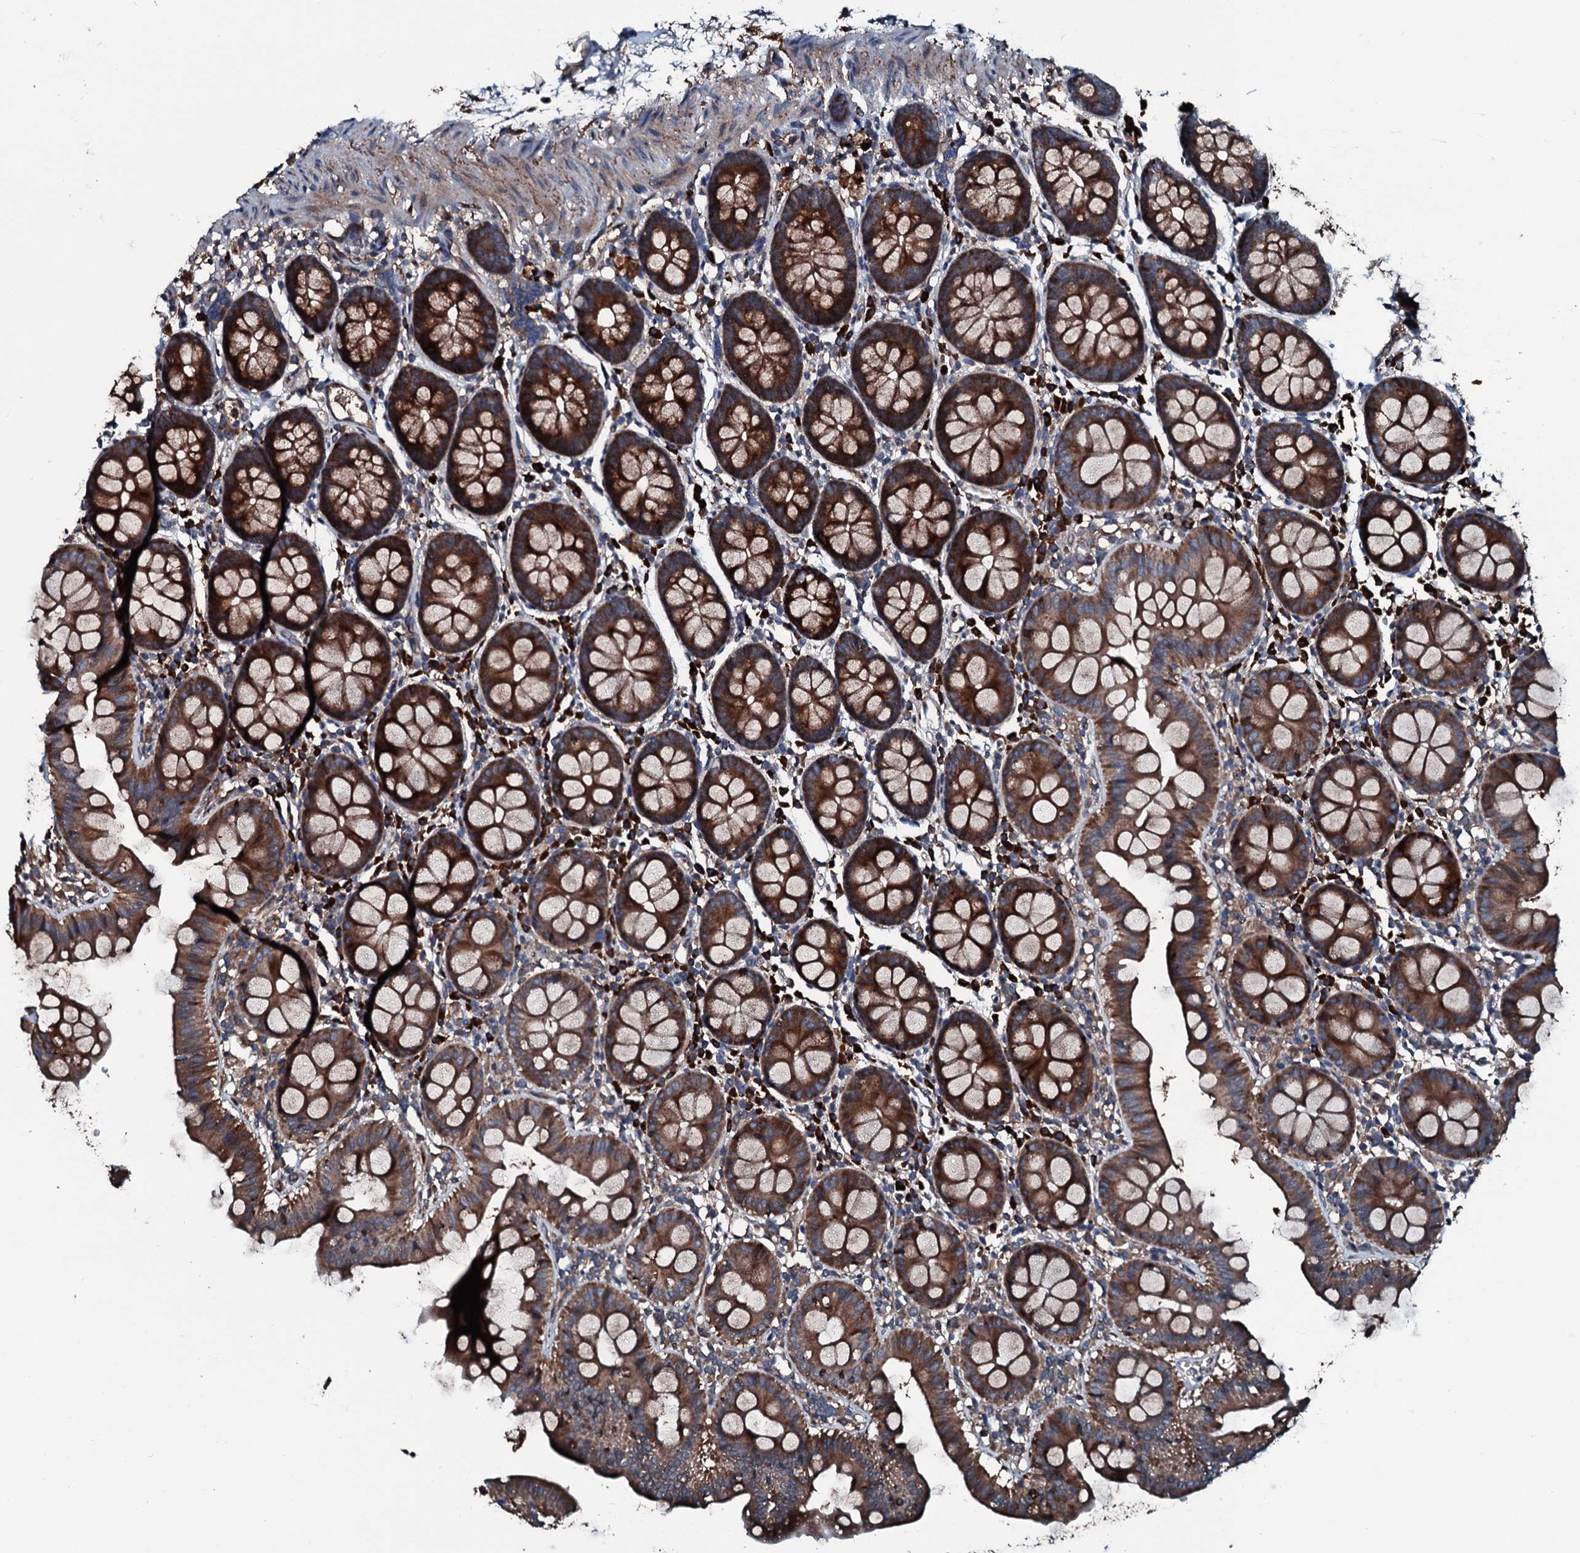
{"staining": {"intensity": "weak", "quantity": ">75%", "location": "cytoplasmic/membranous"}, "tissue": "colon", "cell_type": "Endothelial cells", "image_type": "normal", "snomed": [{"axis": "morphology", "description": "Normal tissue, NOS"}, {"axis": "topography", "description": "Colon"}], "caption": "Immunohistochemical staining of unremarkable human colon demonstrates >75% levels of weak cytoplasmic/membranous protein expression in about >75% of endothelial cells. Nuclei are stained in blue.", "gene": "AARS1", "patient": {"sex": "male", "age": 75}}